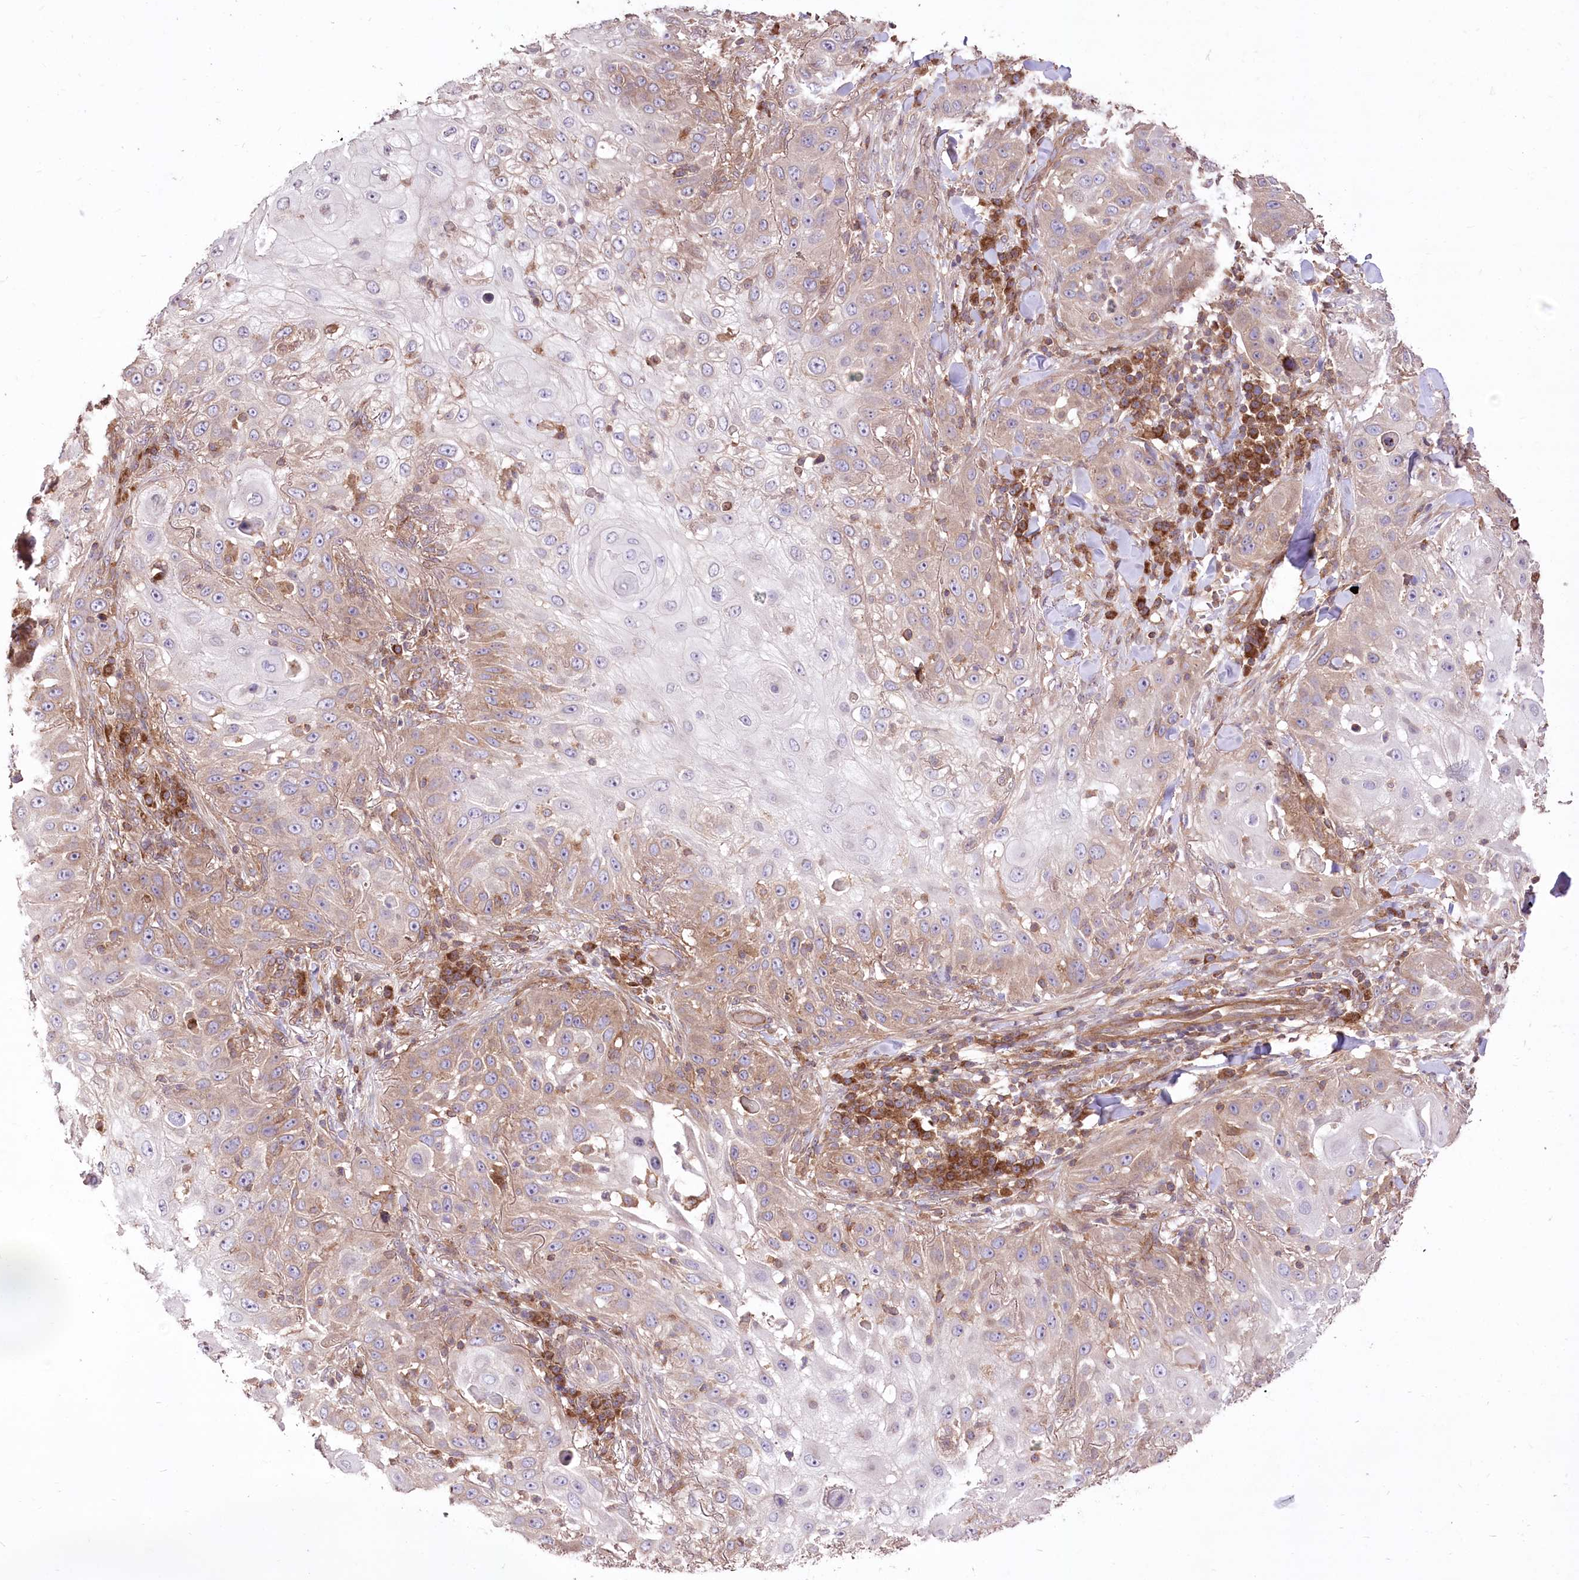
{"staining": {"intensity": "weak", "quantity": "25%-75%", "location": "cytoplasmic/membranous"}, "tissue": "skin cancer", "cell_type": "Tumor cells", "image_type": "cancer", "snomed": [{"axis": "morphology", "description": "Squamous cell carcinoma, NOS"}, {"axis": "topography", "description": "Skin"}], "caption": "The immunohistochemical stain labels weak cytoplasmic/membranous positivity in tumor cells of skin cancer tissue. The protein is shown in brown color, while the nuclei are stained blue.", "gene": "XYLB", "patient": {"sex": "female", "age": 44}}